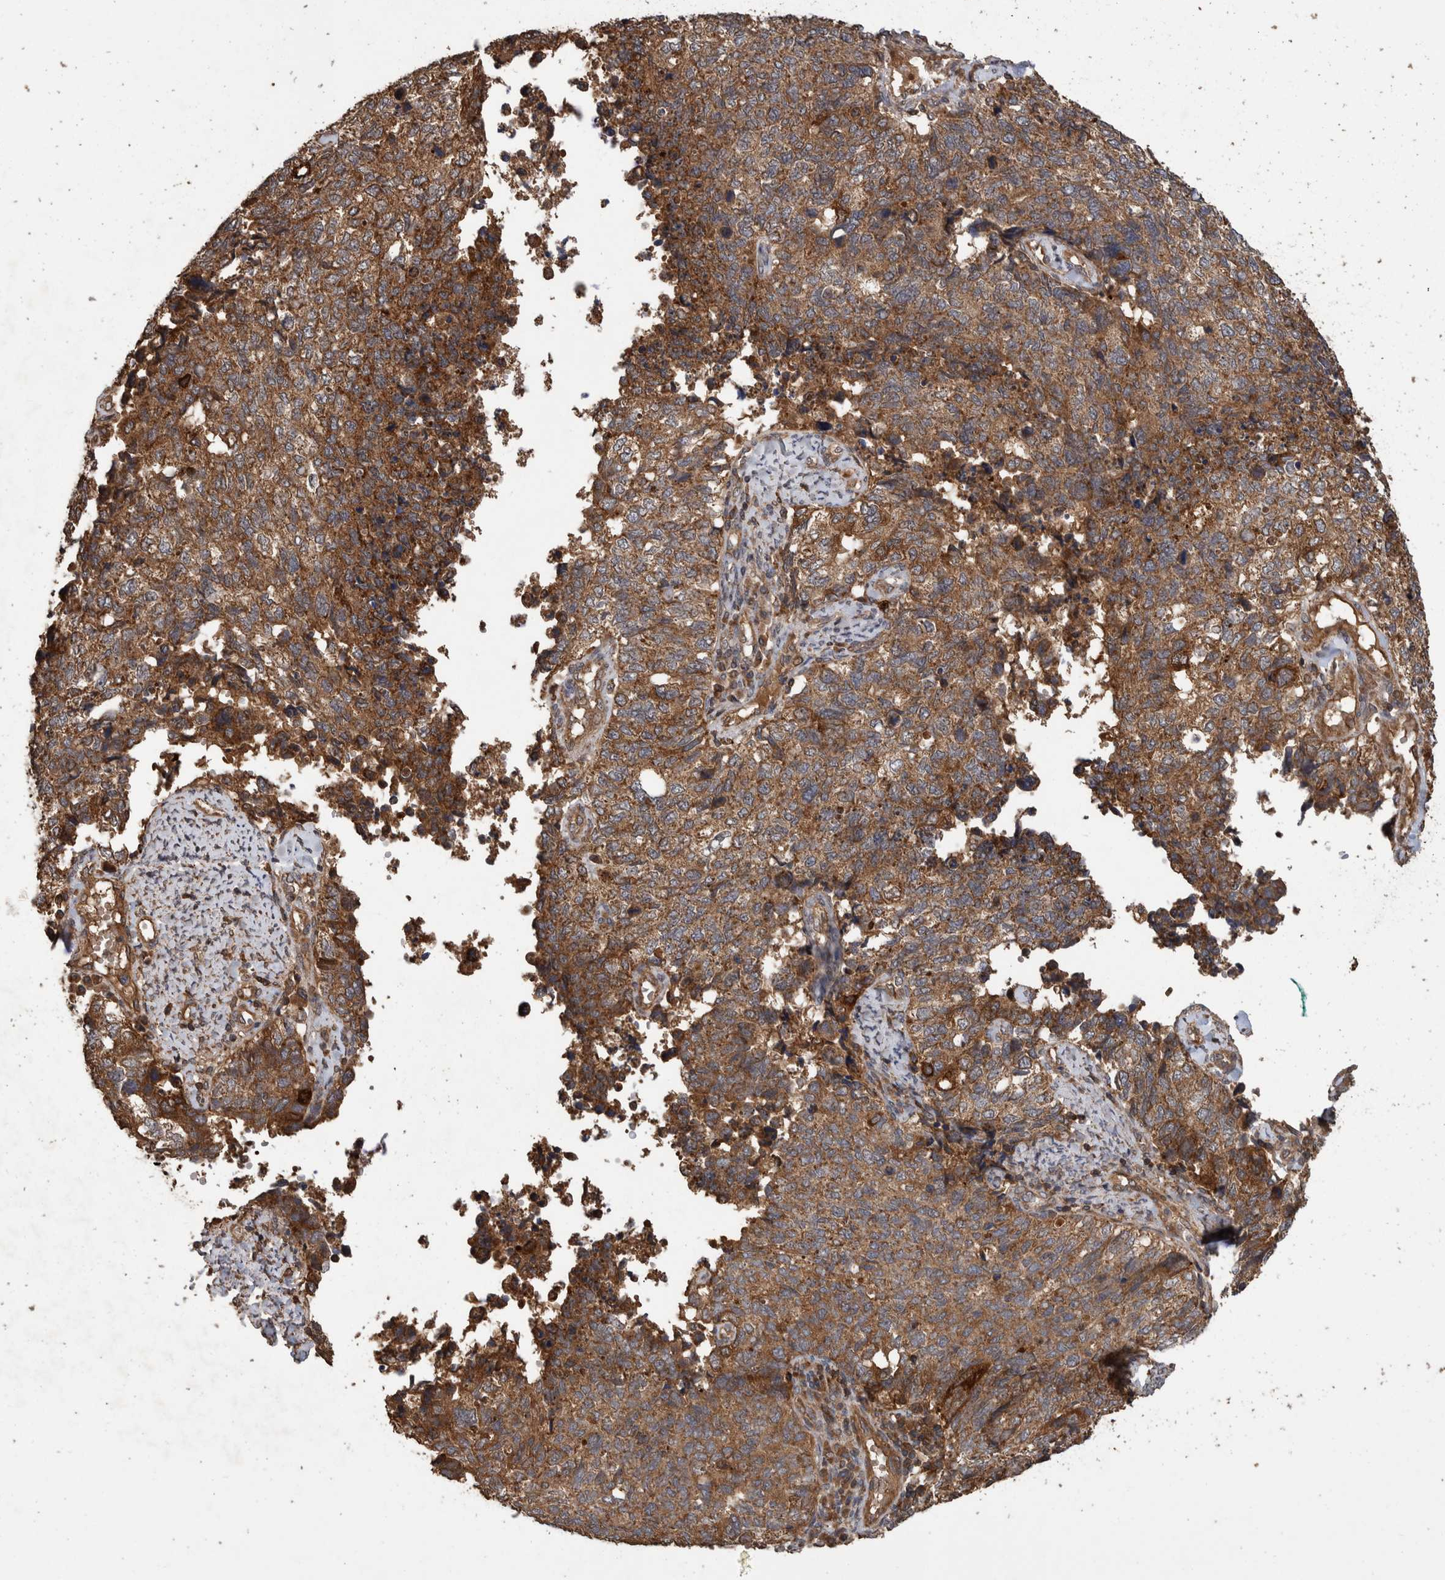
{"staining": {"intensity": "moderate", "quantity": ">75%", "location": "cytoplasmic/membranous"}, "tissue": "cervical cancer", "cell_type": "Tumor cells", "image_type": "cancer", "snomed": [{"axis": "morphology", "description": "Squamous cell carcinoma, NOS"}, {"axis": "topography", "description": "Cervix"}], "caption": "IHC micrograph of neoplastic tissue: cervical squamous cell carcinoma stained using immunohistochemistry exhibits medium levels of moderate protein expression localized specifically in the cytoplasmic/membranous of tumor cells, appearing as a cytoplasmic/membranous brown color.", "gene": "TRIM16", "patient": {"sex": "female", "age": 63}}